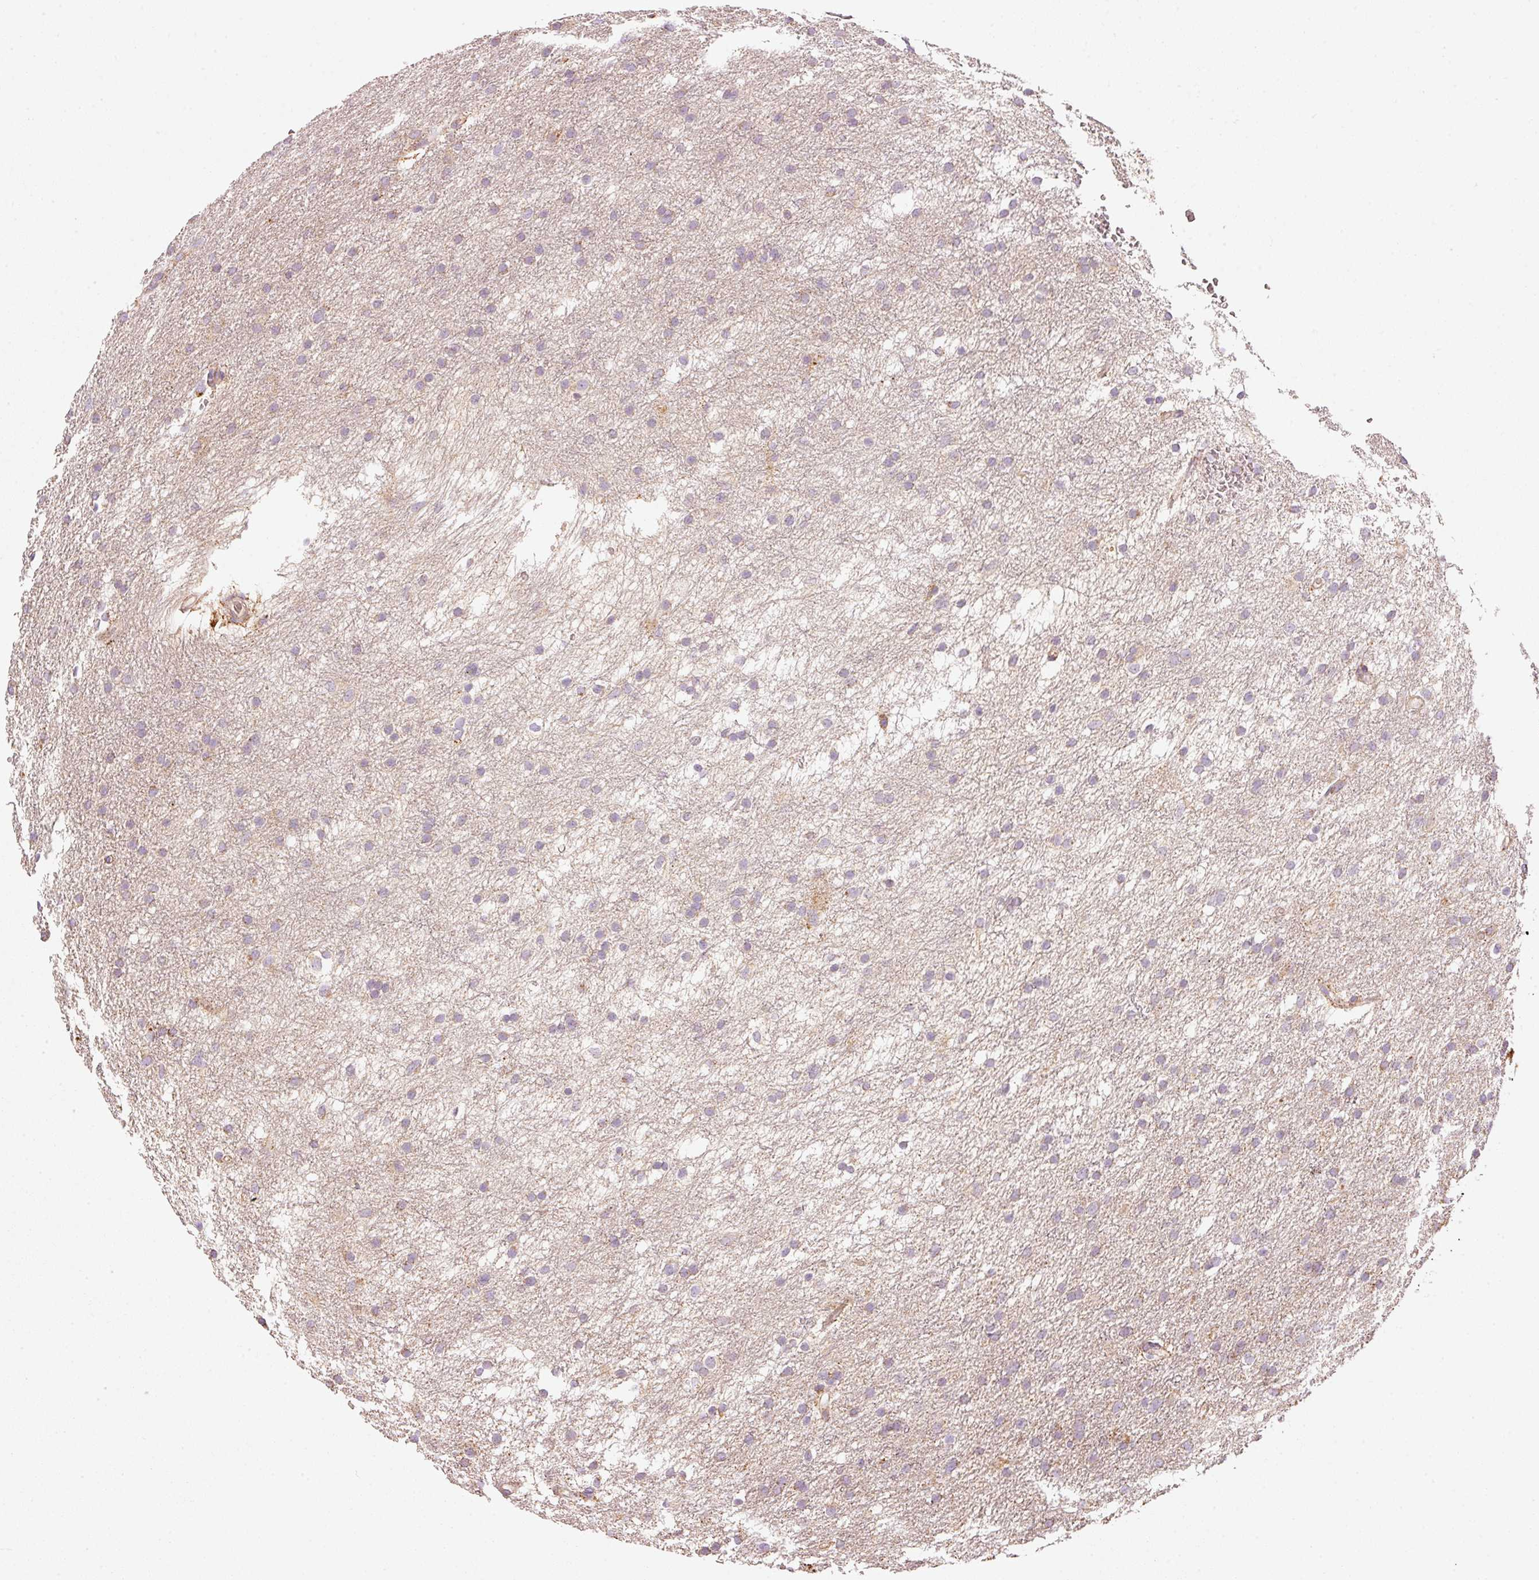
{"staining": {"intensity": "negative", "quantity": "none", "location": "none"}, "tissue": "glioma", "cell_type": "Tumor cells", "image_type": "cancer", "snomed": [{"axis": "morphology", "description": "Glioma, malignant, High grade"}, {"axis": "topography", "description": "Cerebral cortex"}], "caption": "Tumor cells are negative for protein expression in human glioma. (DAB immunohistochemistry with hematoxylin counter stain).", "gene": "C17orf98", "patient": {"sex": "female", "age": 36}}